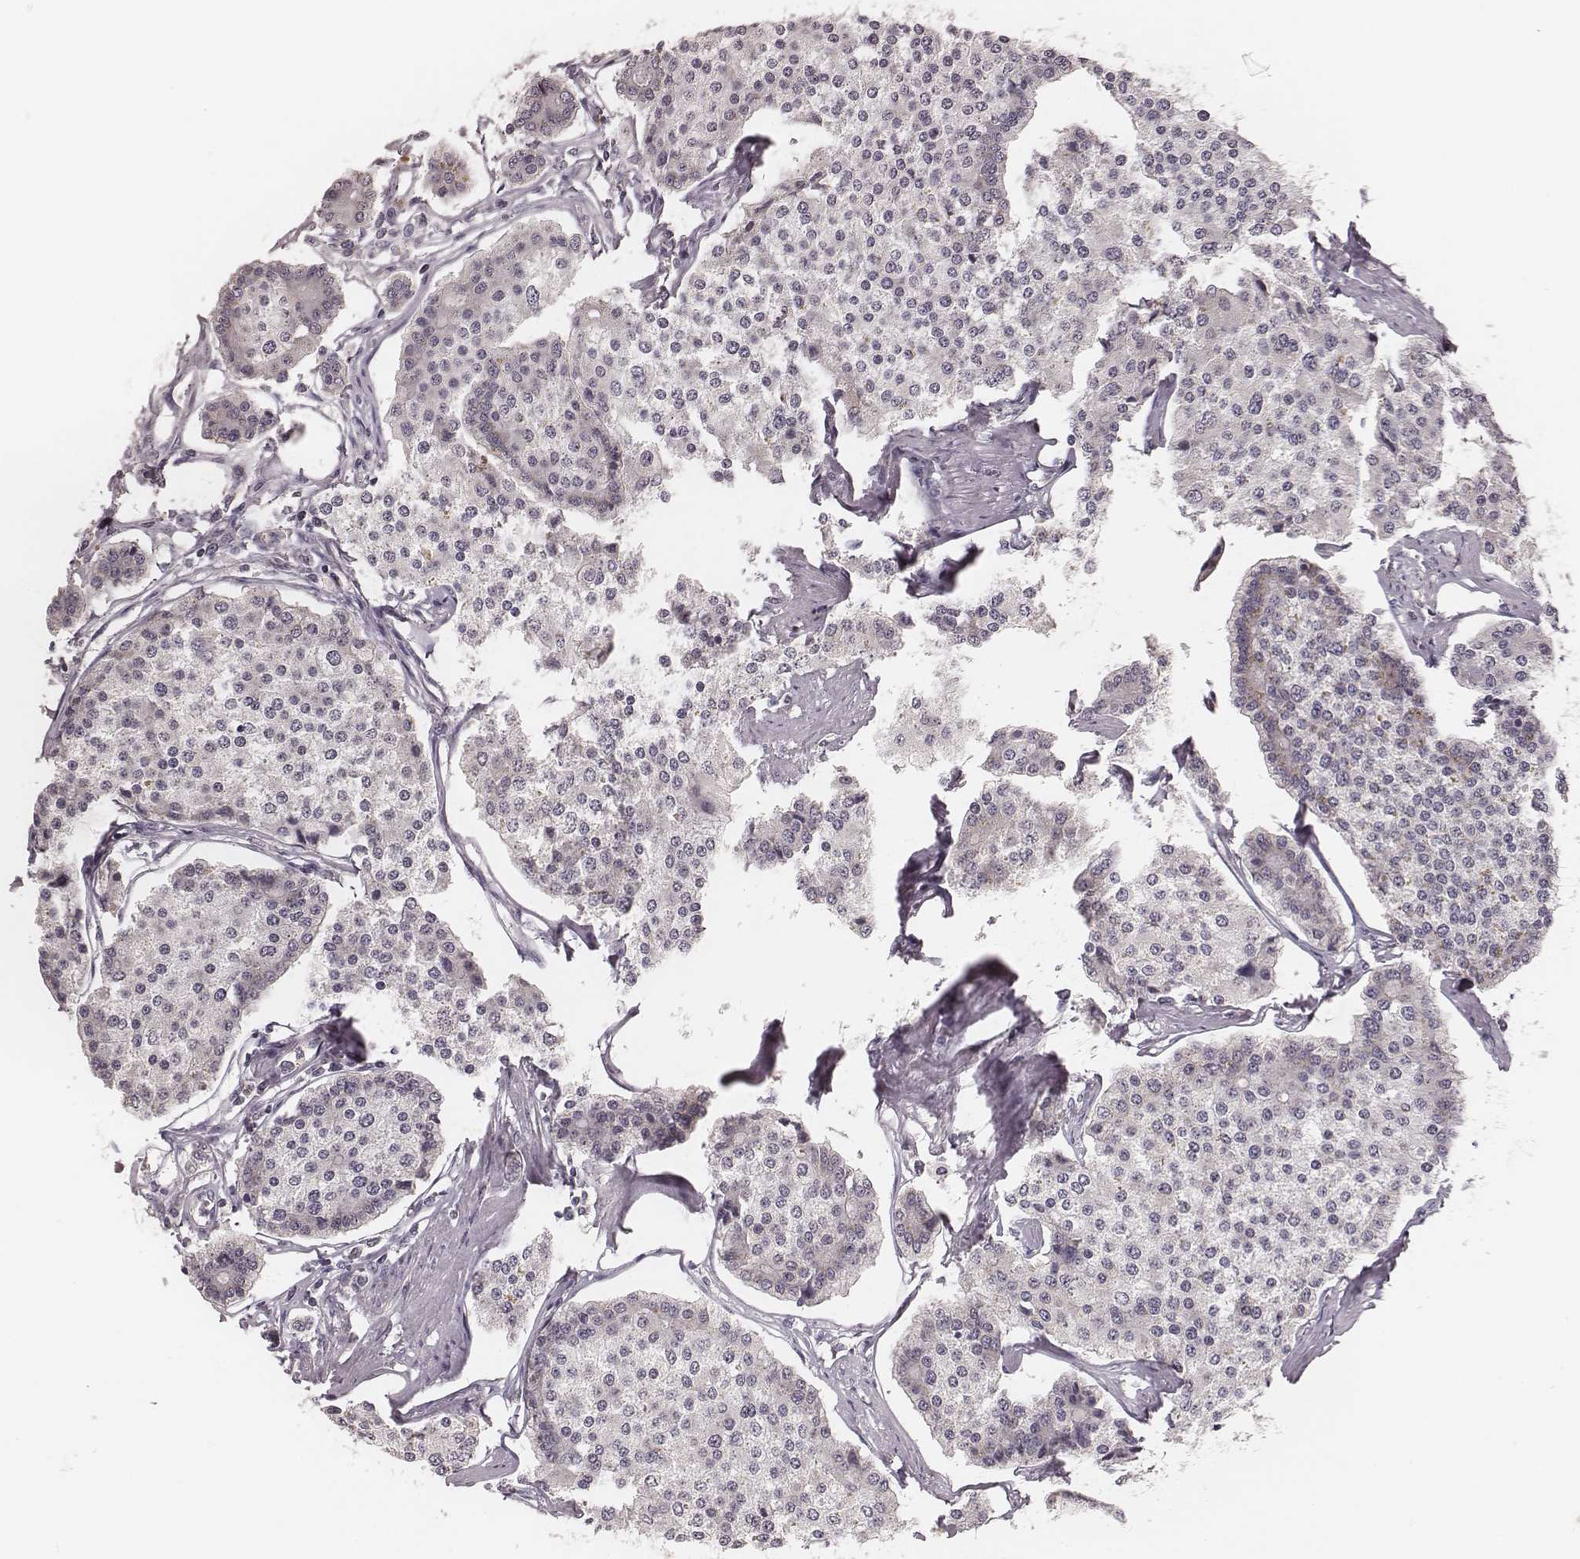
{"staining": {"intensity": "negative", "quantity": "none", "location": "none"}, "tissue": "carcinoid", "cell_type": "Tumor cells", "image_type": "cancer", "snomed": [{"axis": "morphology", "description": "Carcinoid, malignant, NOS"}, {"axis": "topography", "description": "Small intestine"}], "caption": "There is no significant expression in tumor cells of carcinoid.", "gene": "P2RX5", "patient": {"sex": "female", "age": 65}}